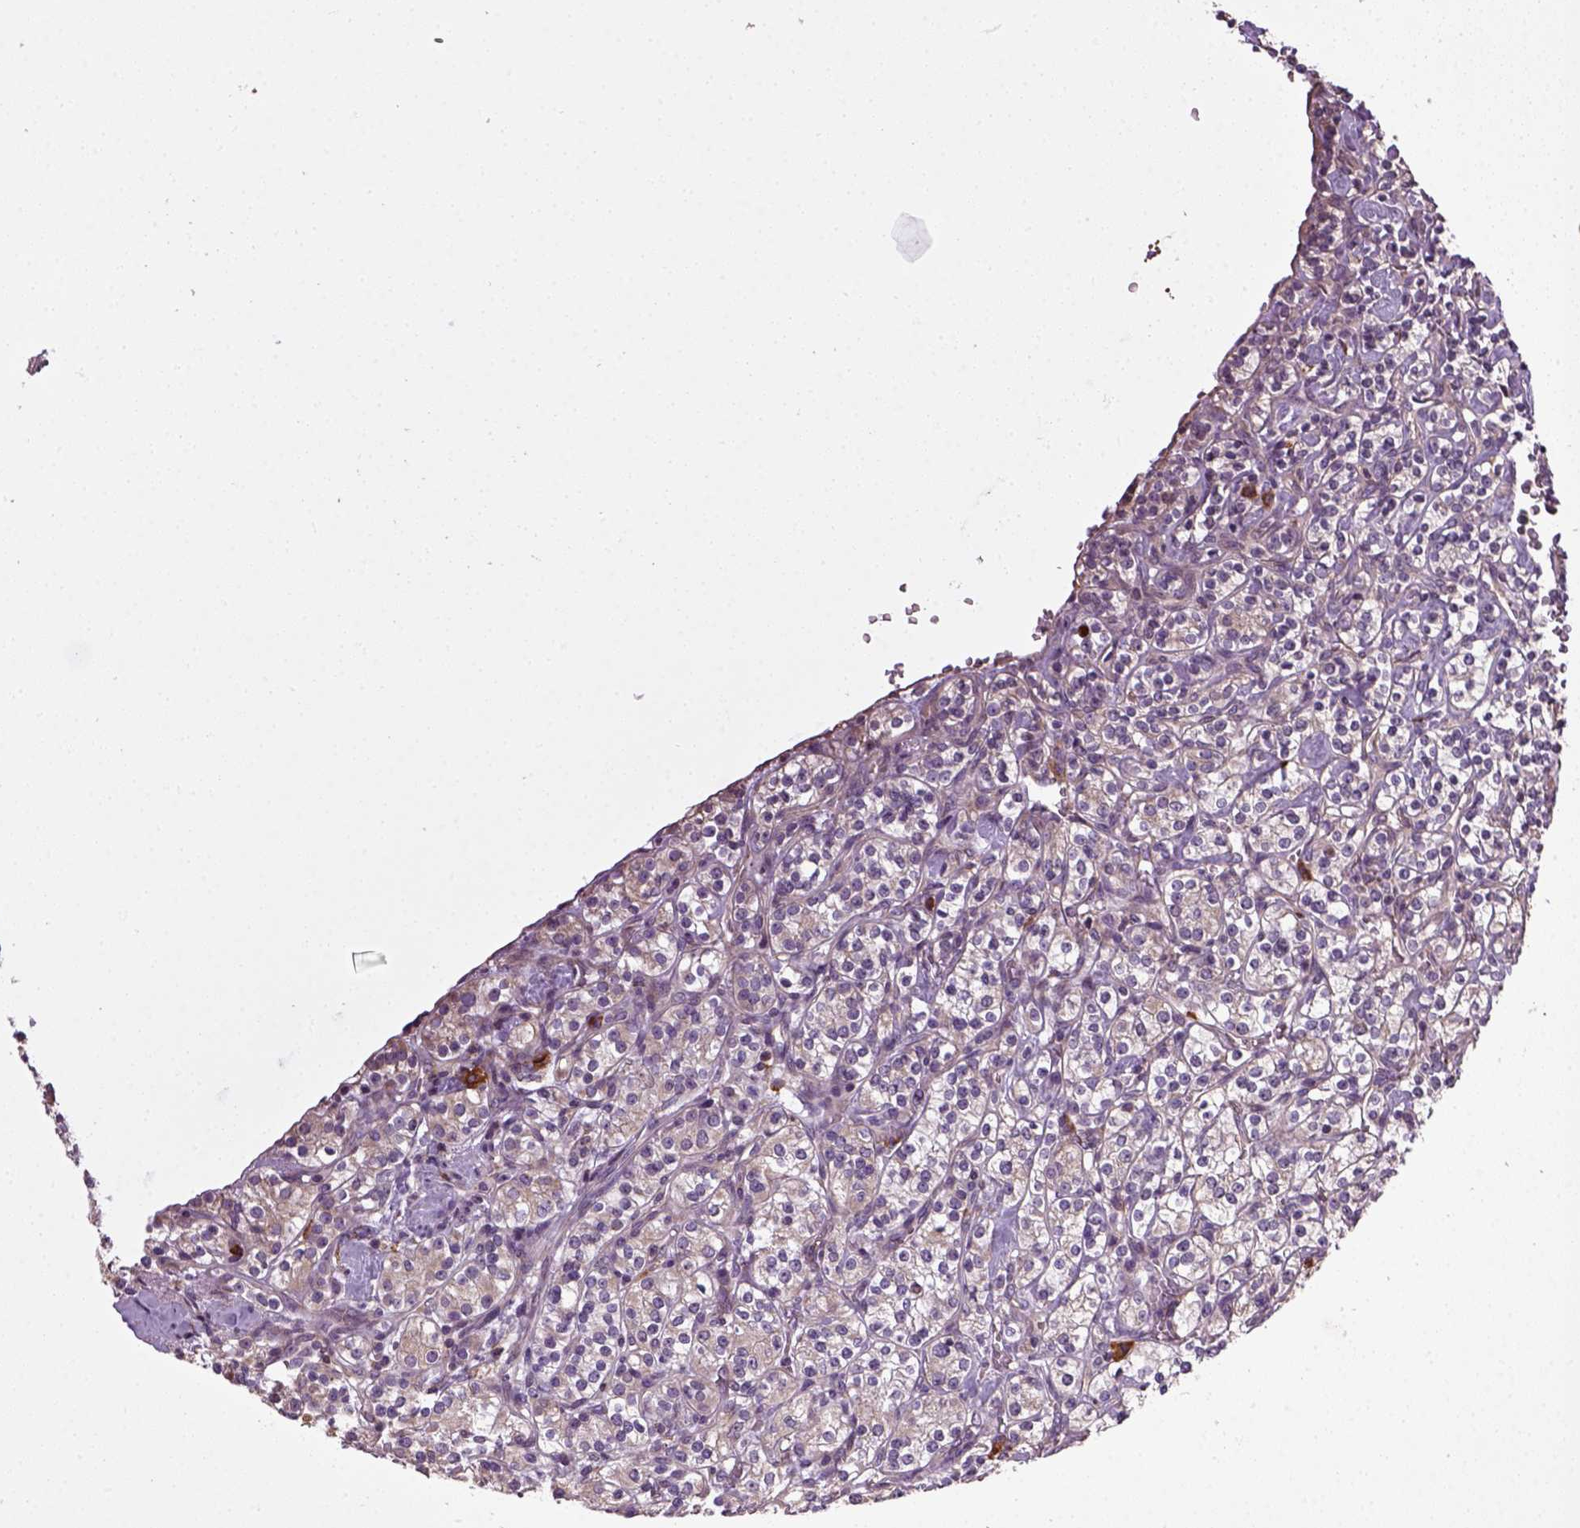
{"staining": {"intensity": "negative", "quantity": "none", "location": "none"}, "tissue": "renal cancer", "cell_type": "Tumor cells", "image_type": "cancer", "snomed": [{"axis": "morphology", "description": "Adenocarcinoma, NOS"}, {"axis": "topography", "description": "Kidney"}], "caption": "Renal adenocarcinoma was stained to show a protein in brown. There is no significant expression in tumor cells.", "gene": "TPRG1", "patient": {"sex": "male", "age": 77}}